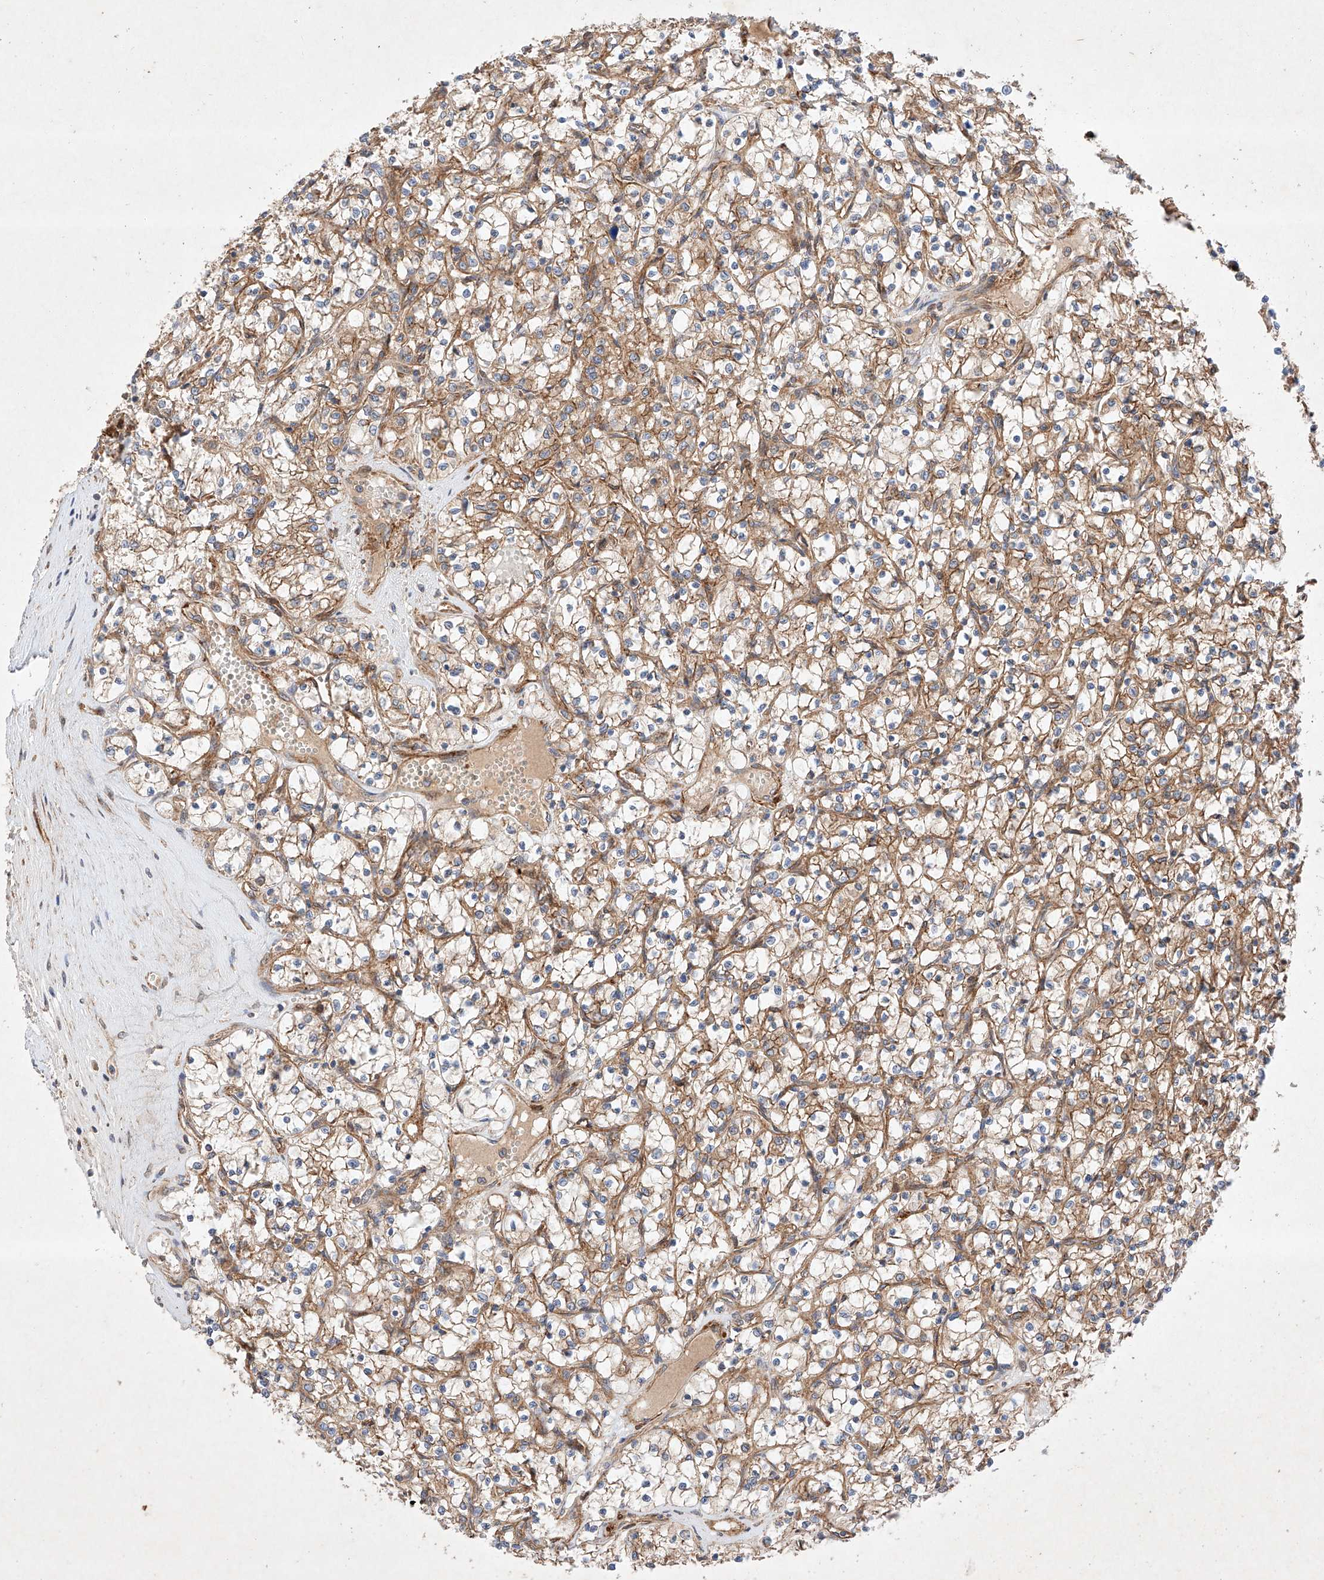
{"staining": {"intensity": "weak", "quantity": ">75%", "location": "cytoplasmic/membranous"}, "tissue": "renal cancer", "cell_type": "Tumor cells", "image_type": "cancer", "snomed": [{"axis": "morphology", "description": "Adenocarcinoma, NOS"}, {"axis": "topography", "description": "Kidney"}], "caption": "Immunohistochemical staining of human renal cancer demonstrates low levels of weak cytoplasmic/membranous expression in approximately >75% of tumor cells.", "gene": "RAB23", "patient": {"sex": "female", "age": 69}}